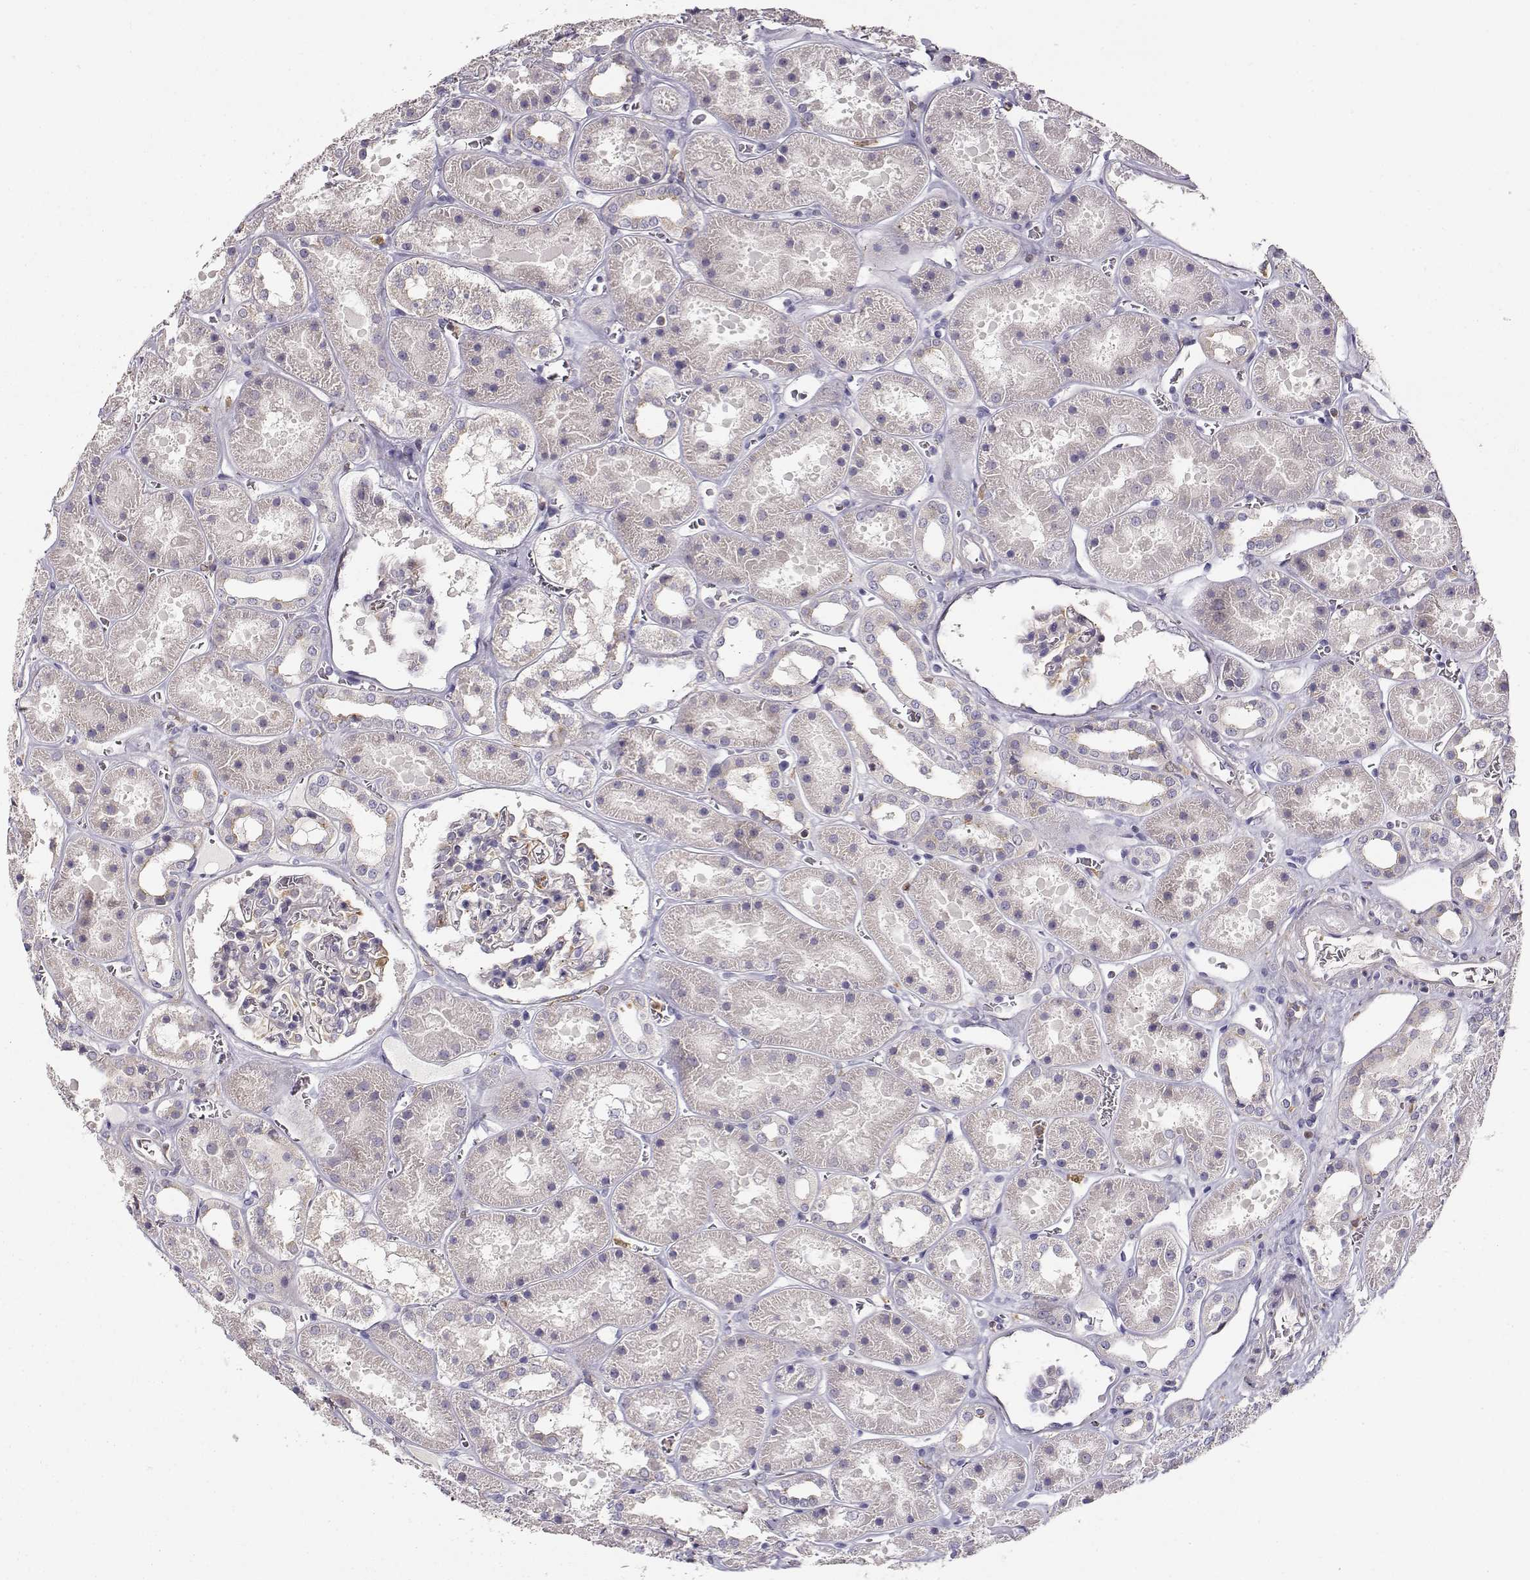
{"staining": {"intensity": "weak", "quantity": "<25%", "location": "cytoplasmic/membranous"}, "tissue": "kidney", "cell_type": "Cells in glomeruli", "image_type": "normal", "snomed": [{"axis": "morphology", "description": "Normal tissue, NOS"}, {"axis": "topography", "description": "Kidney"}], "caption": "DAB immunohistochemical staining of benign human kidney shows no significant staining in cells in glomeruli.", "gene": "VAV1", "patient": {"sex": "female", "age": 41}}